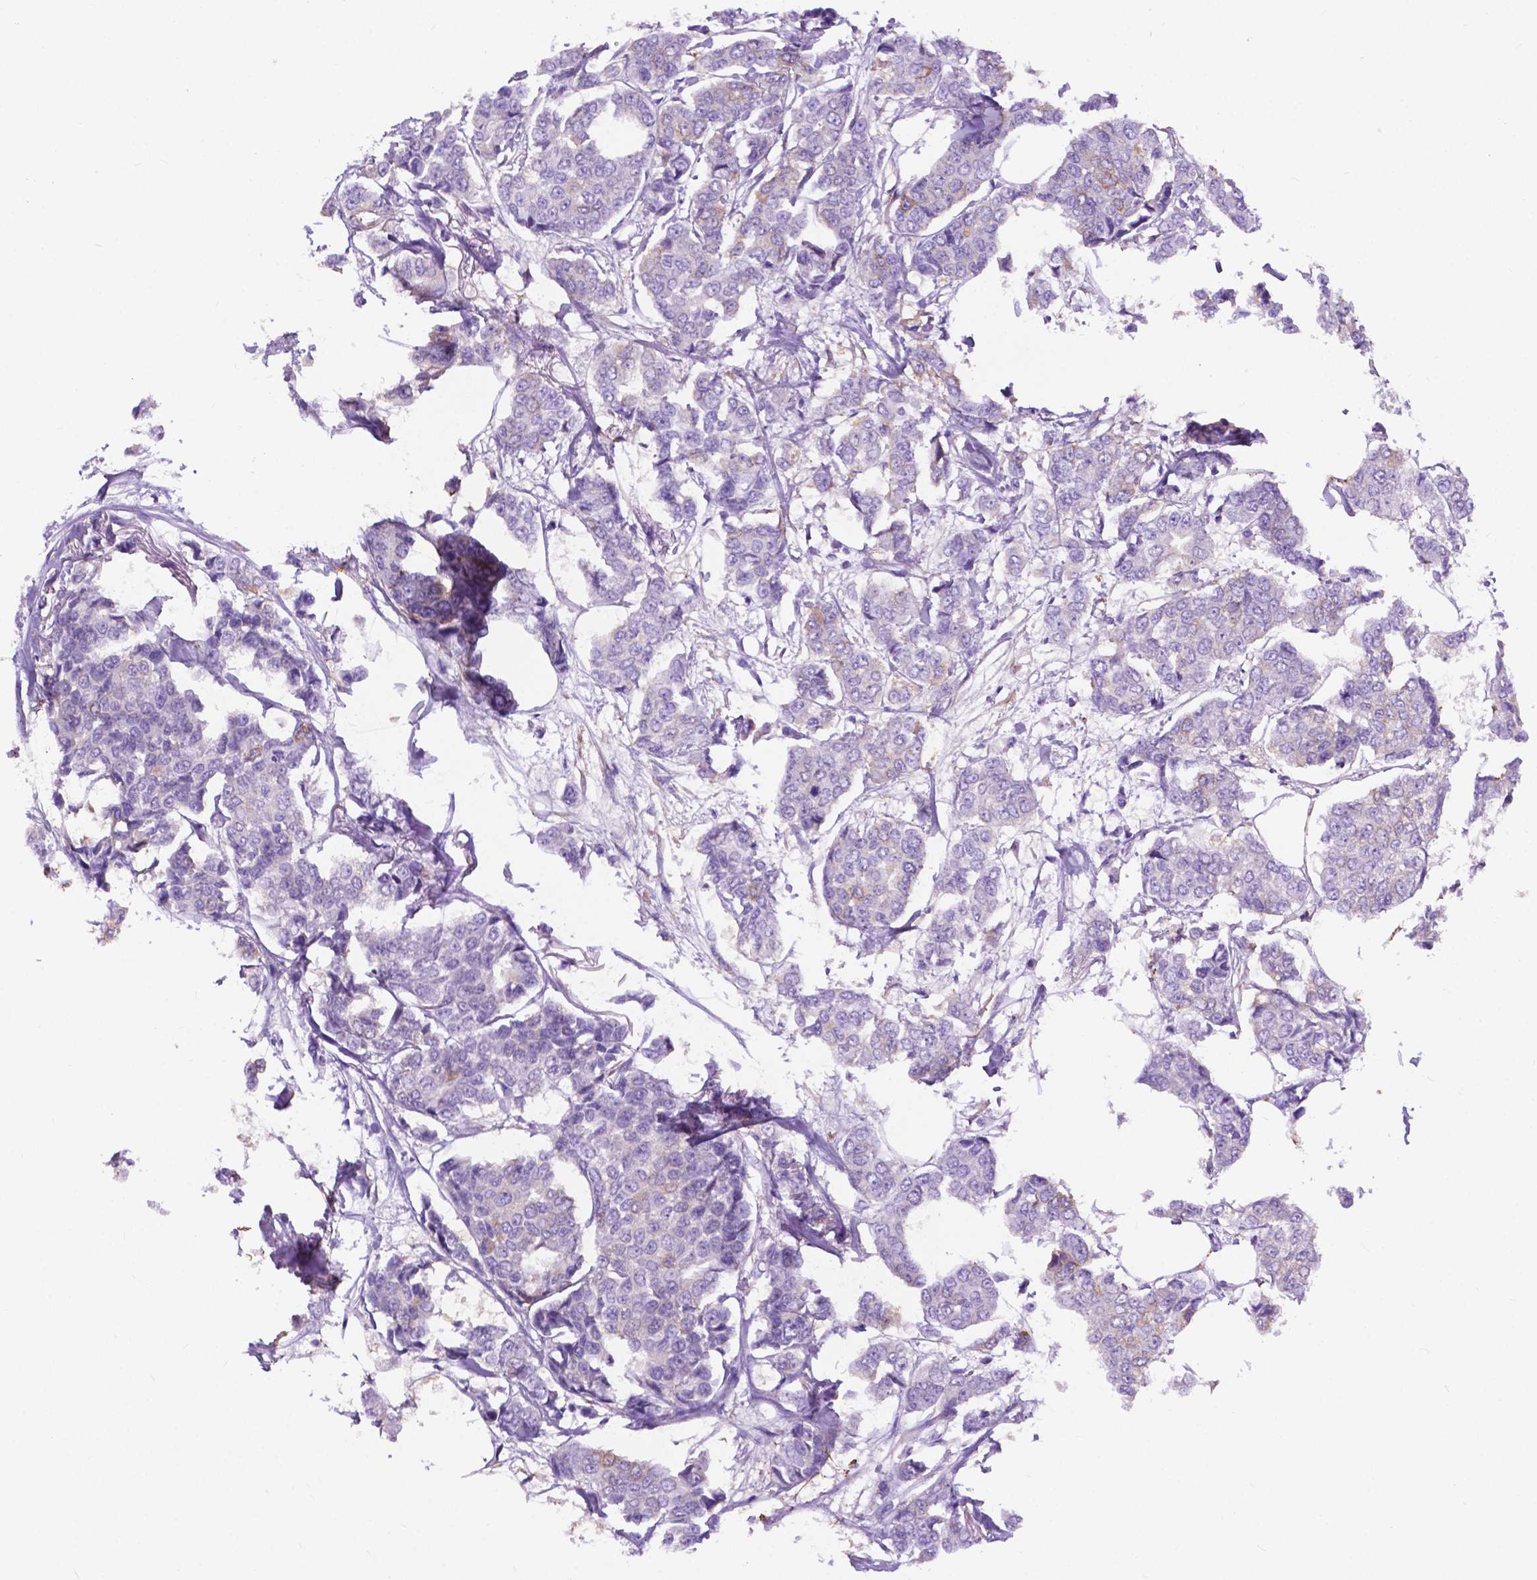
{"staining": {"intensity": "negative", "quantity": "none", "location": "none"}, "tissue": "breast cancer", "cell_type": "Tumor cells", "image_type": "cancer", "snomed": [{"axis": "morphology", "description": "Duct carcinoma"}, {"axis": "topography", "description": "Breast"}], "caption": "Immunohistochemical staining of breast cancer demonstrates no significant expression in tumor cells.", "gene": "PCDHA12", "patient": {"sex": "female", "age": 94}}